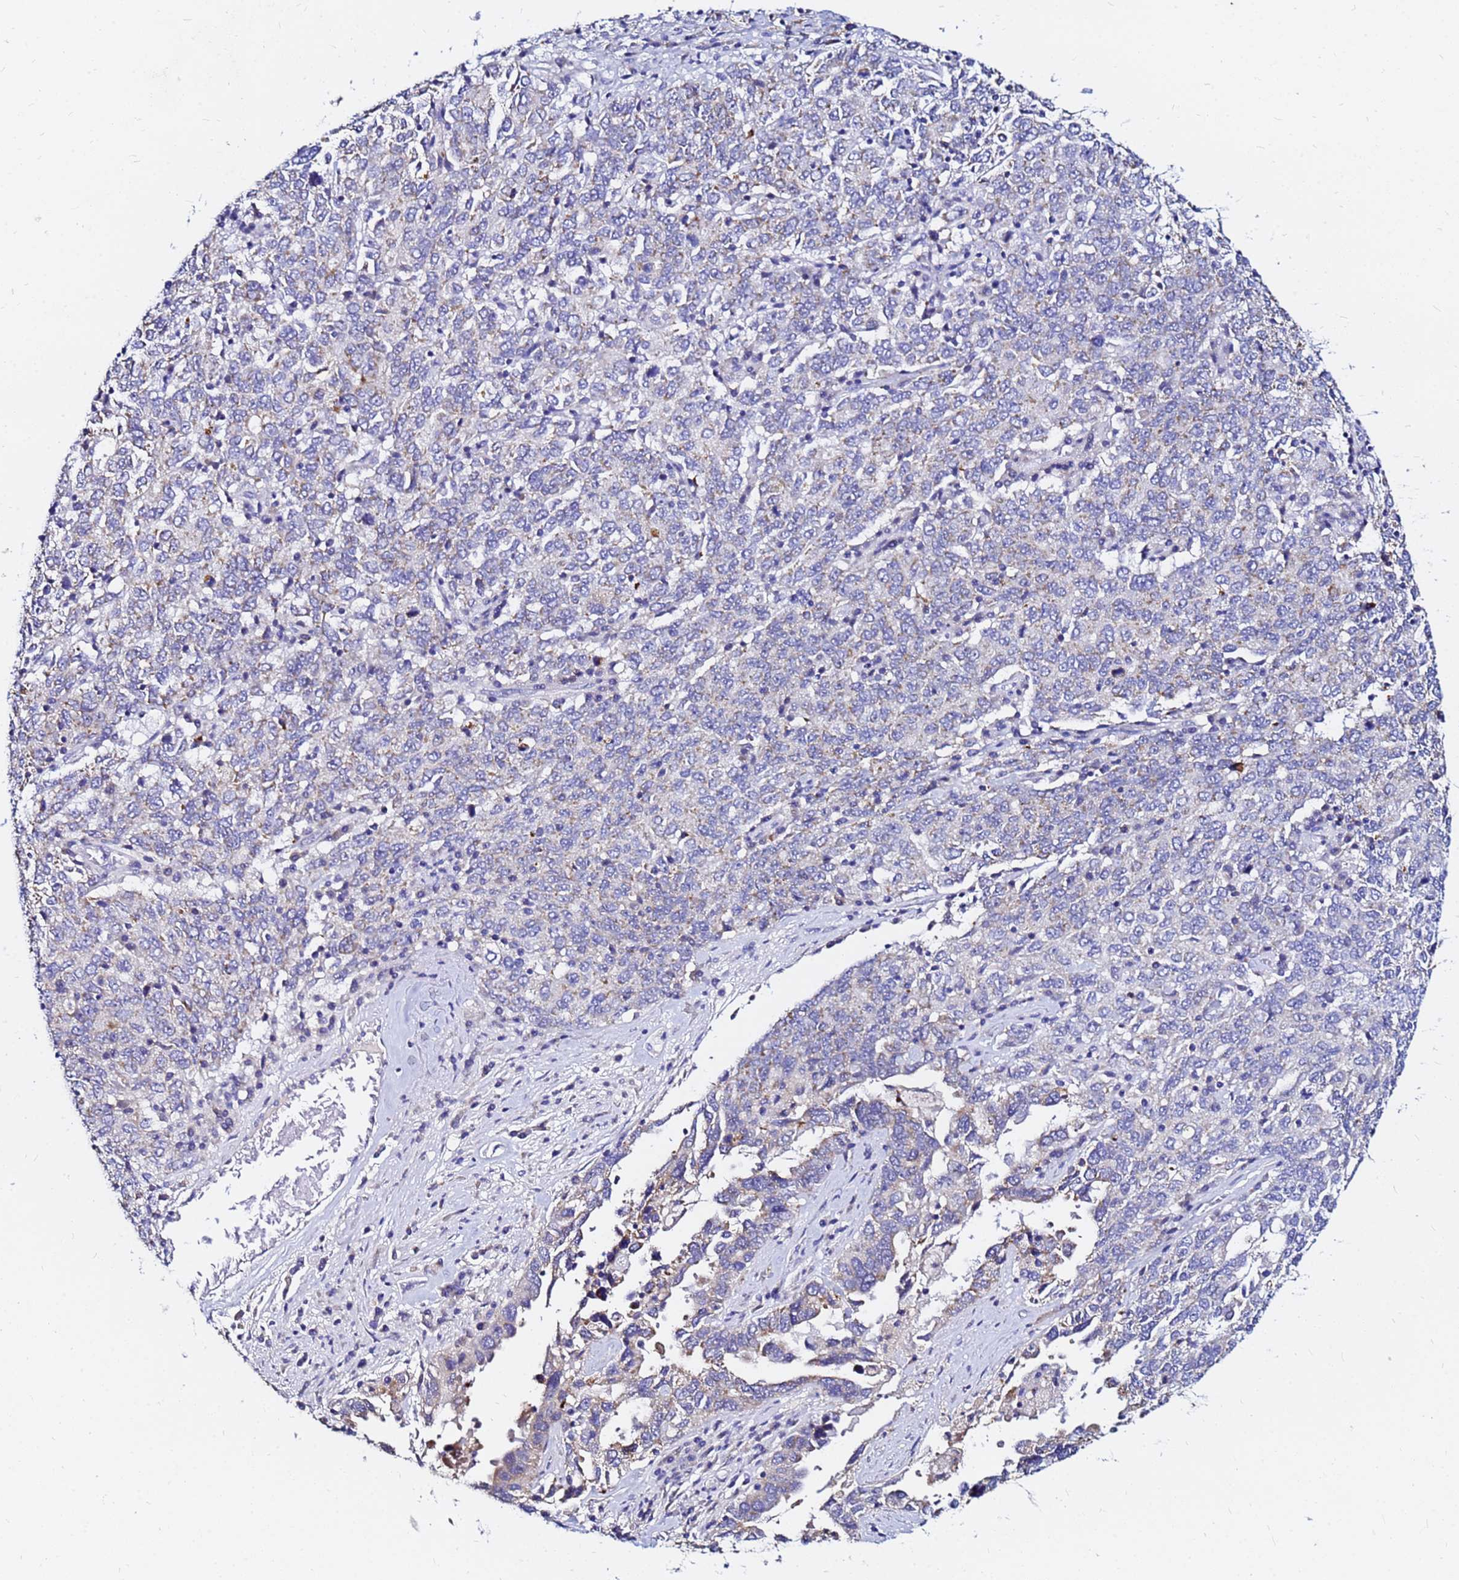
{"staining": {"intensity": "weak", "quantity": "<25%", "location": "cytoplasmic/membranous"}, "tissue": "ovarian cancer", "cell_type": "Tumor cells", "image_type": "cancer", "snomed": [{"axis": "morphology", "description": "Carcinoma, endometroid"}, {"axis": "topography", "description": "Ovary"}], "caption": "DAB immunohistochemical staining of human ovarian cancer reveals no significant positivity in tumor cells.", "gene": "FAM183A", "patient": {"sex": "female", "age": 62}}